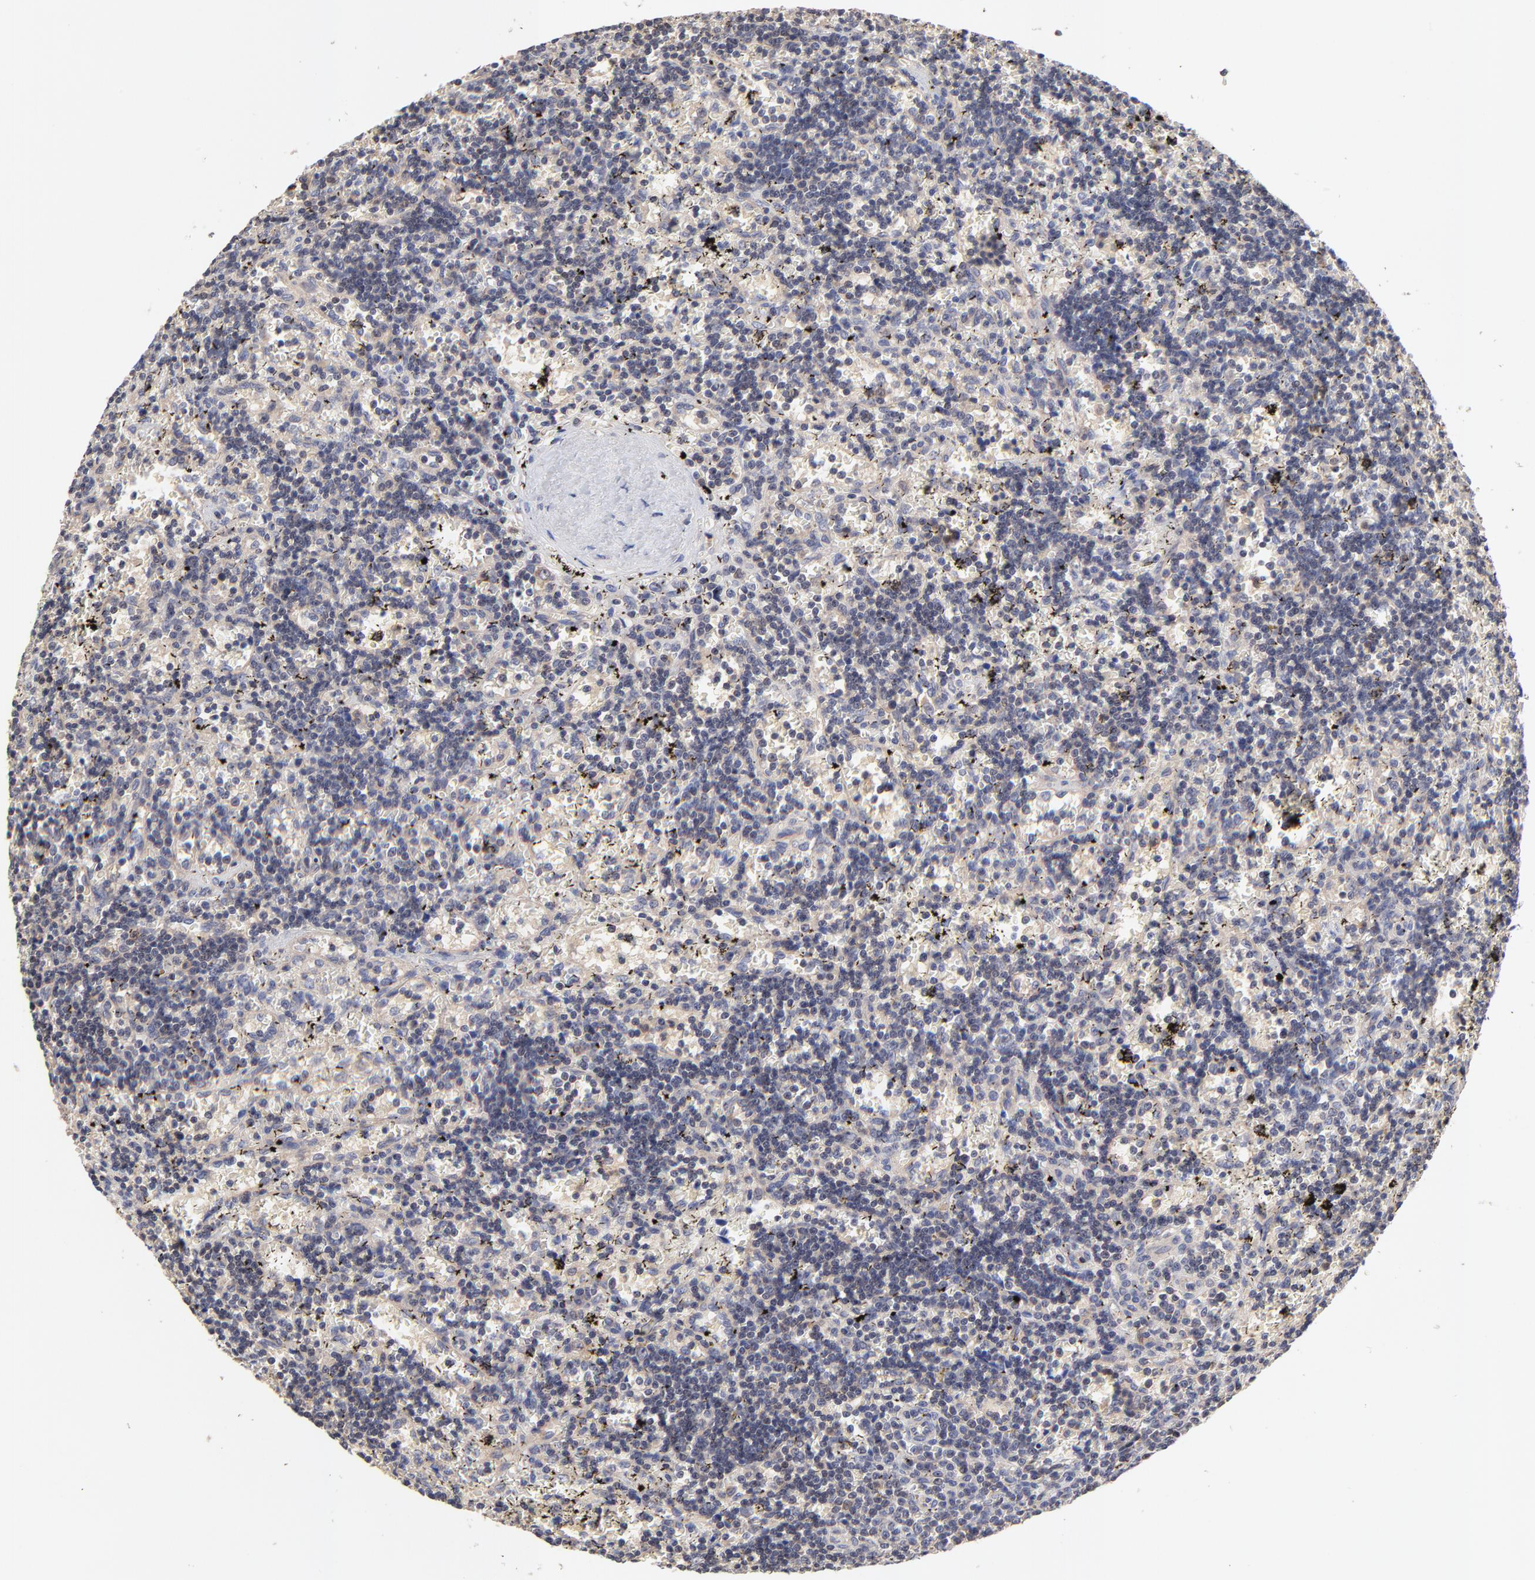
{"staining": {"intensity": "negative", "quantity": "none", "location": "none"}, "tissue": "lymphoma", "cell_type": "Tumor cells", "image_type": "cancer", "snomed": [{"axis": "morphology", "description": "Malignant lymphoma, non-Hodgkin's type, Low grade"}, {"axis": "topography", "description": "Spleen"}], "caption": "Low-grade malignant lymphoma, non-Hodgkin's type stained for a protein using immunohistochemistry (IHC) reveals no expression tumor cells.", "gene": "PCMT1", "patient": {"sex": "male", "age": 60}}